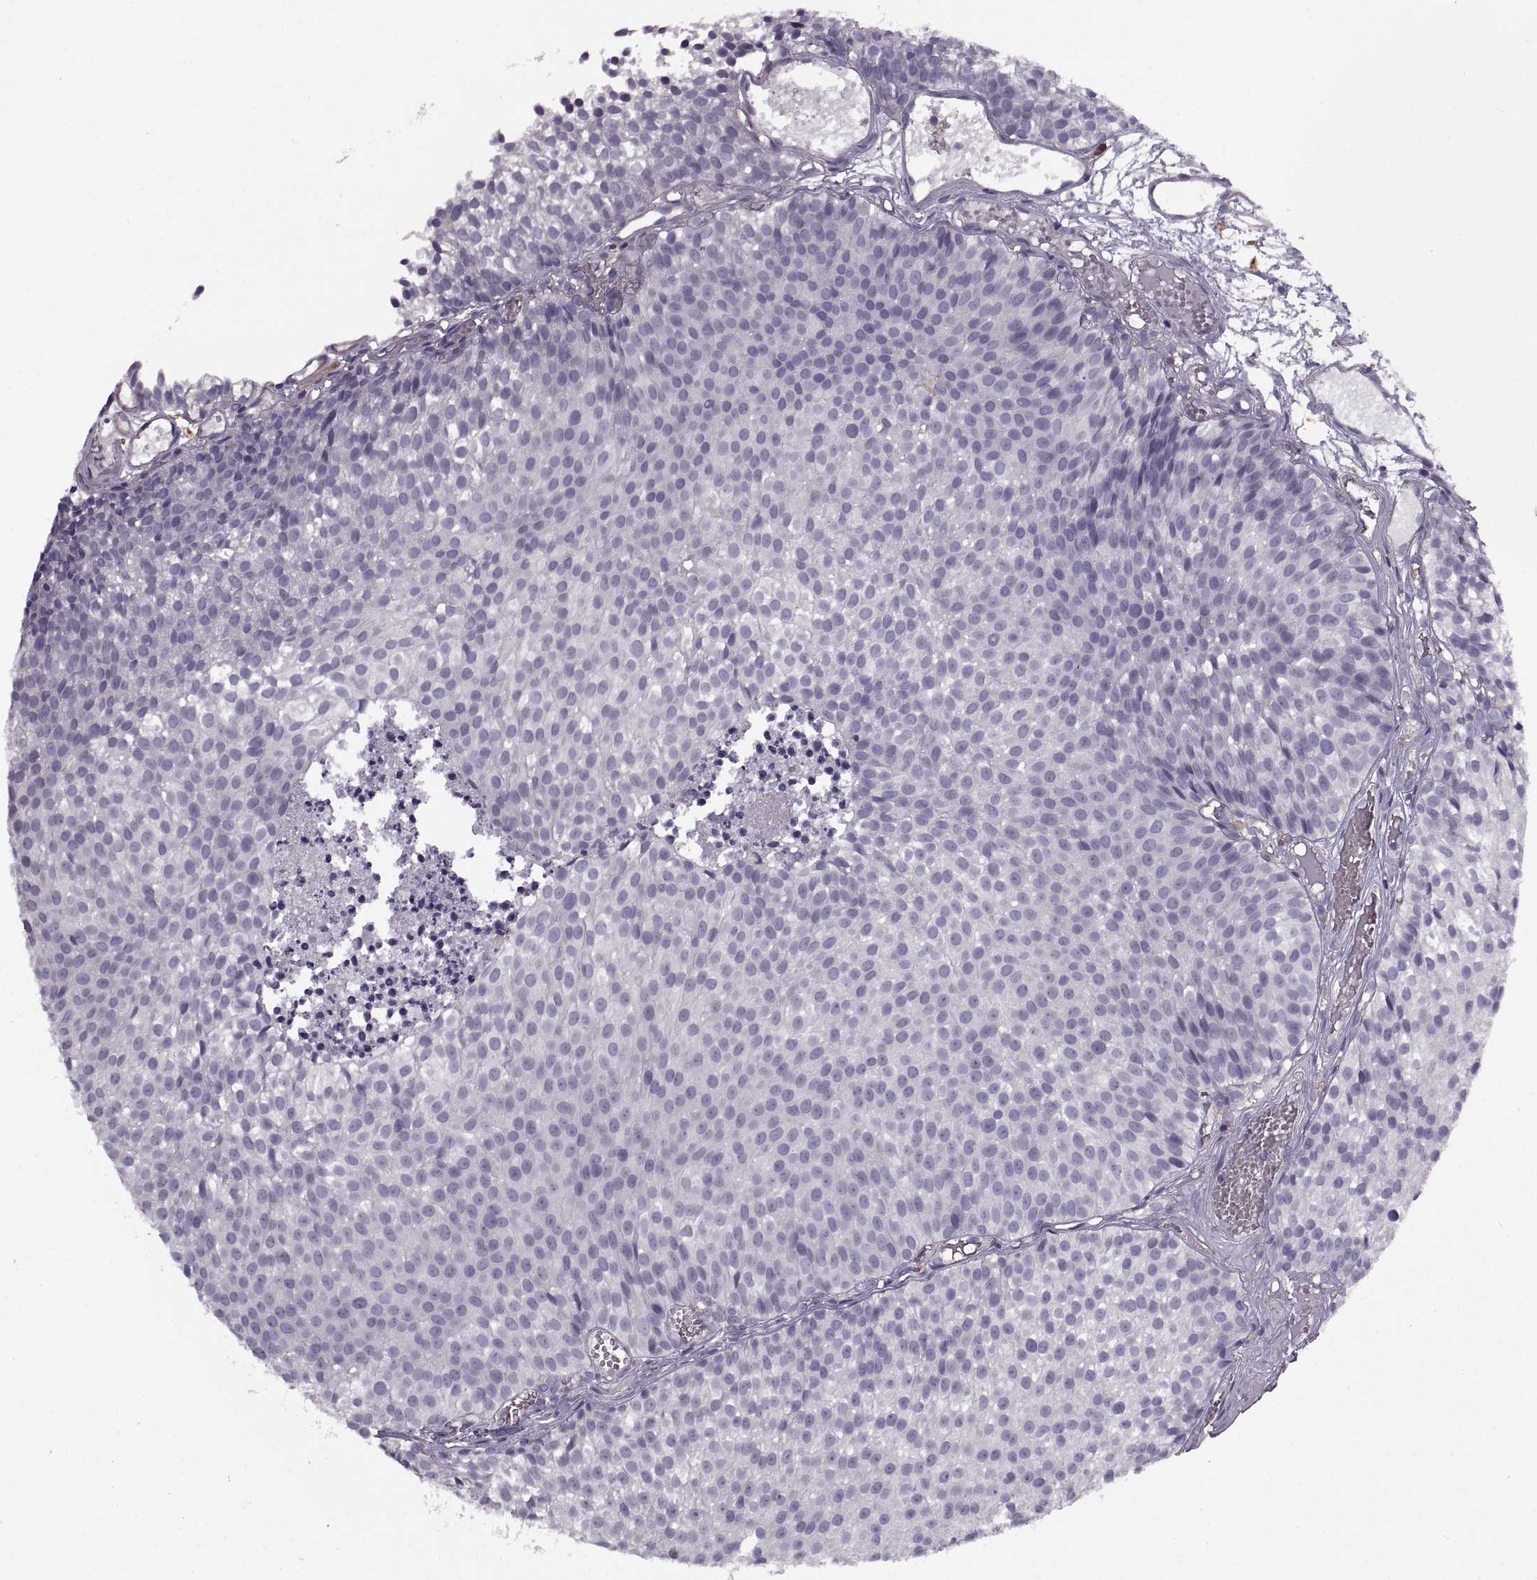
{"staining": {"intensity": "negative", "quantity": "none", "location": "none"}, "tissue": "urothelial cancer", "cell_type": "Tumor cells", "image_type": "cancer", "snomed": [{"axis": "morphology", "description": "Urothelial carcinoma, Low grade"}, {"axis": "topography", "description": "Urinary bladder"}], "caption": "IHC histopathology image of neoplastic tissue: urothelial carcinoma (low-grade) stained with DAB (3,3'-diaminobenzidine) shows no significant protein positivity in tumor cells.", "gene": "RALB", "patient": {"sex": "male", "age": 63}}